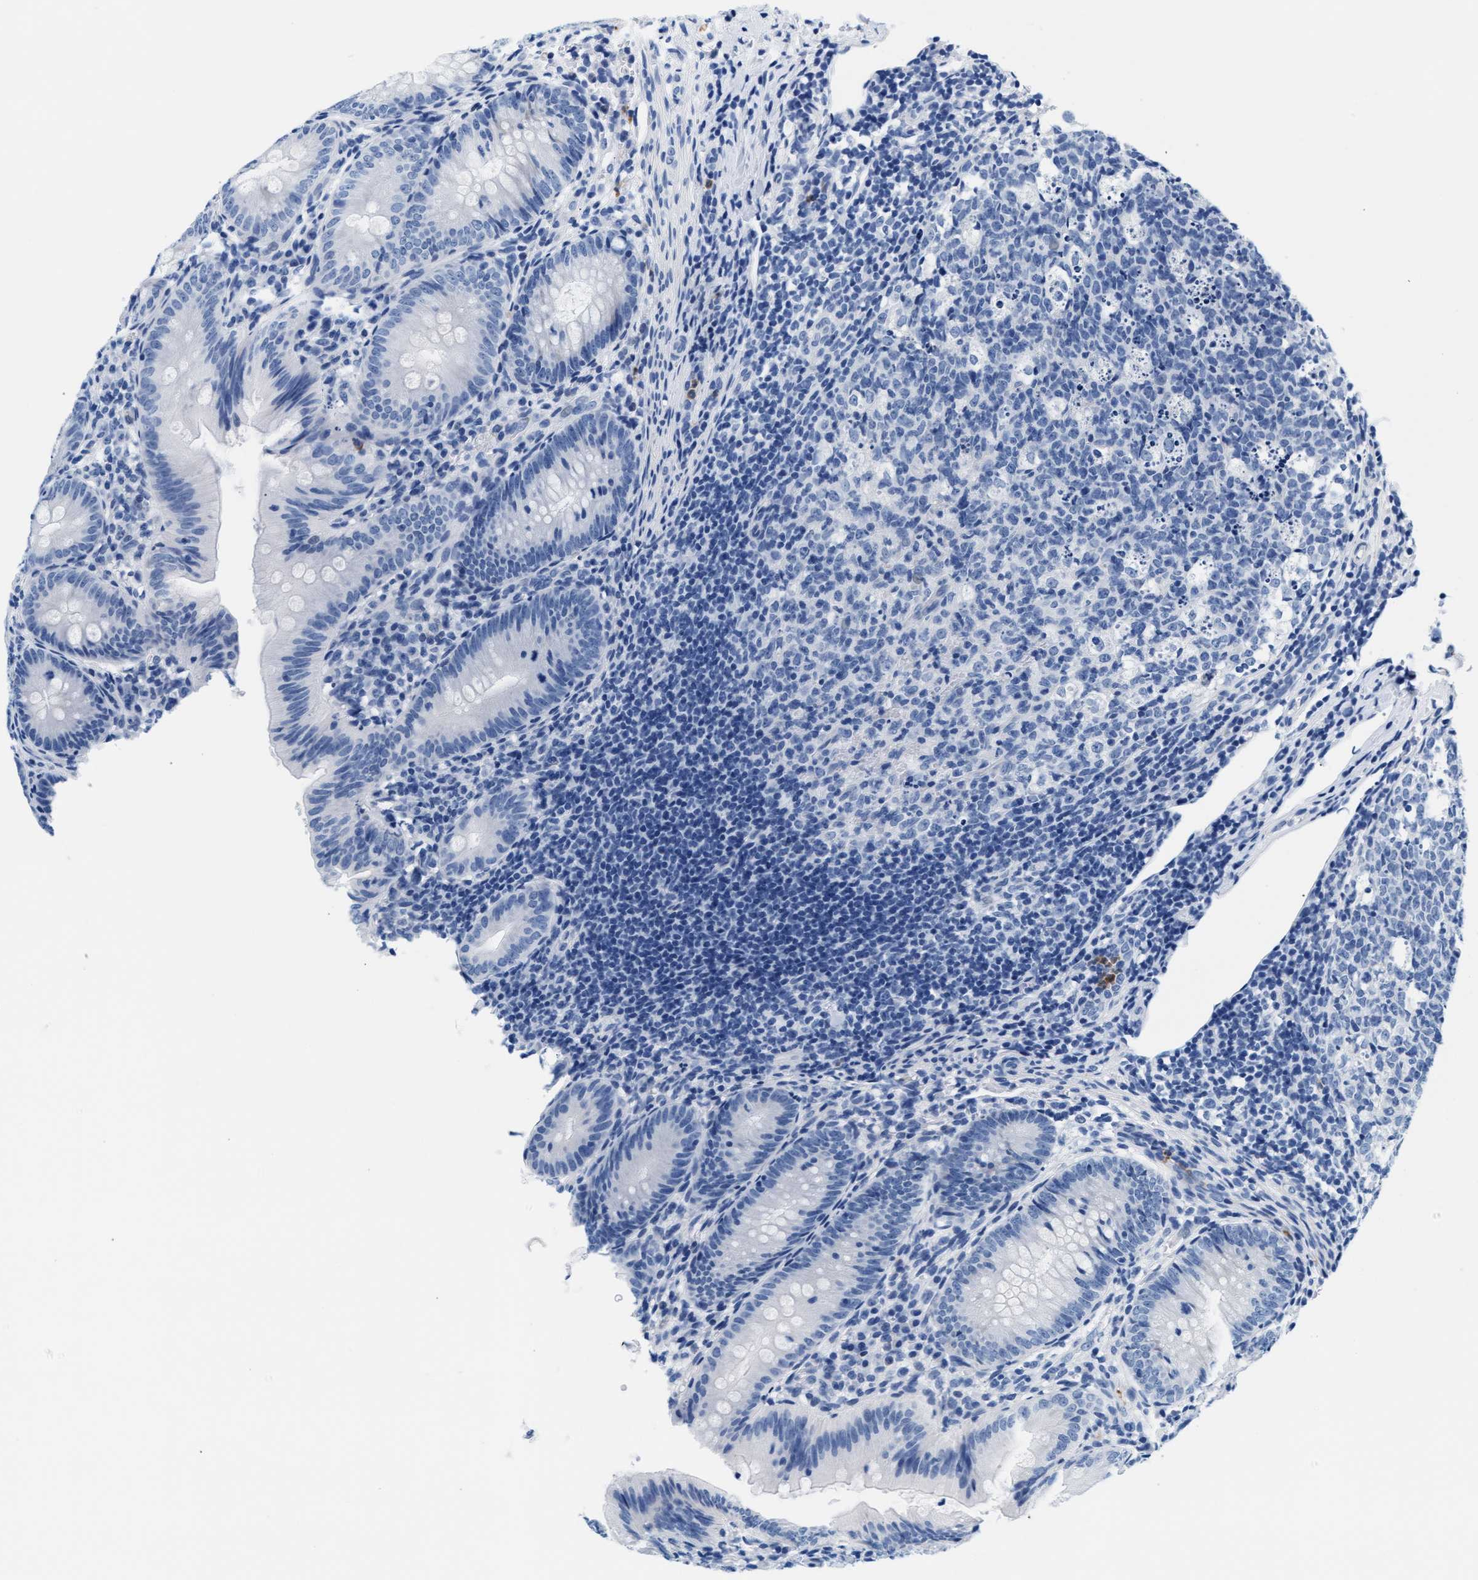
{"staining": {"intensity": "negative", "quantity": "none", "location": "none"}, "tissue": "appendix", "cell_type": "Glandular cells", "image_type": "normal", "snomed": [{"axis": "morphology", "description": "Normal tissue, NOS"}, {"axis": "topography", "description": "Appendix"}], "caption": "An image of appendix stained for a protein exhibits no brown staining in glandular cells. (Brightfield microscopy of DAB (3,3'-diaminobenzidine) IHC at high magnification).", "gene": "MMP8", "patient": {"sex": "male", "age": 1}}